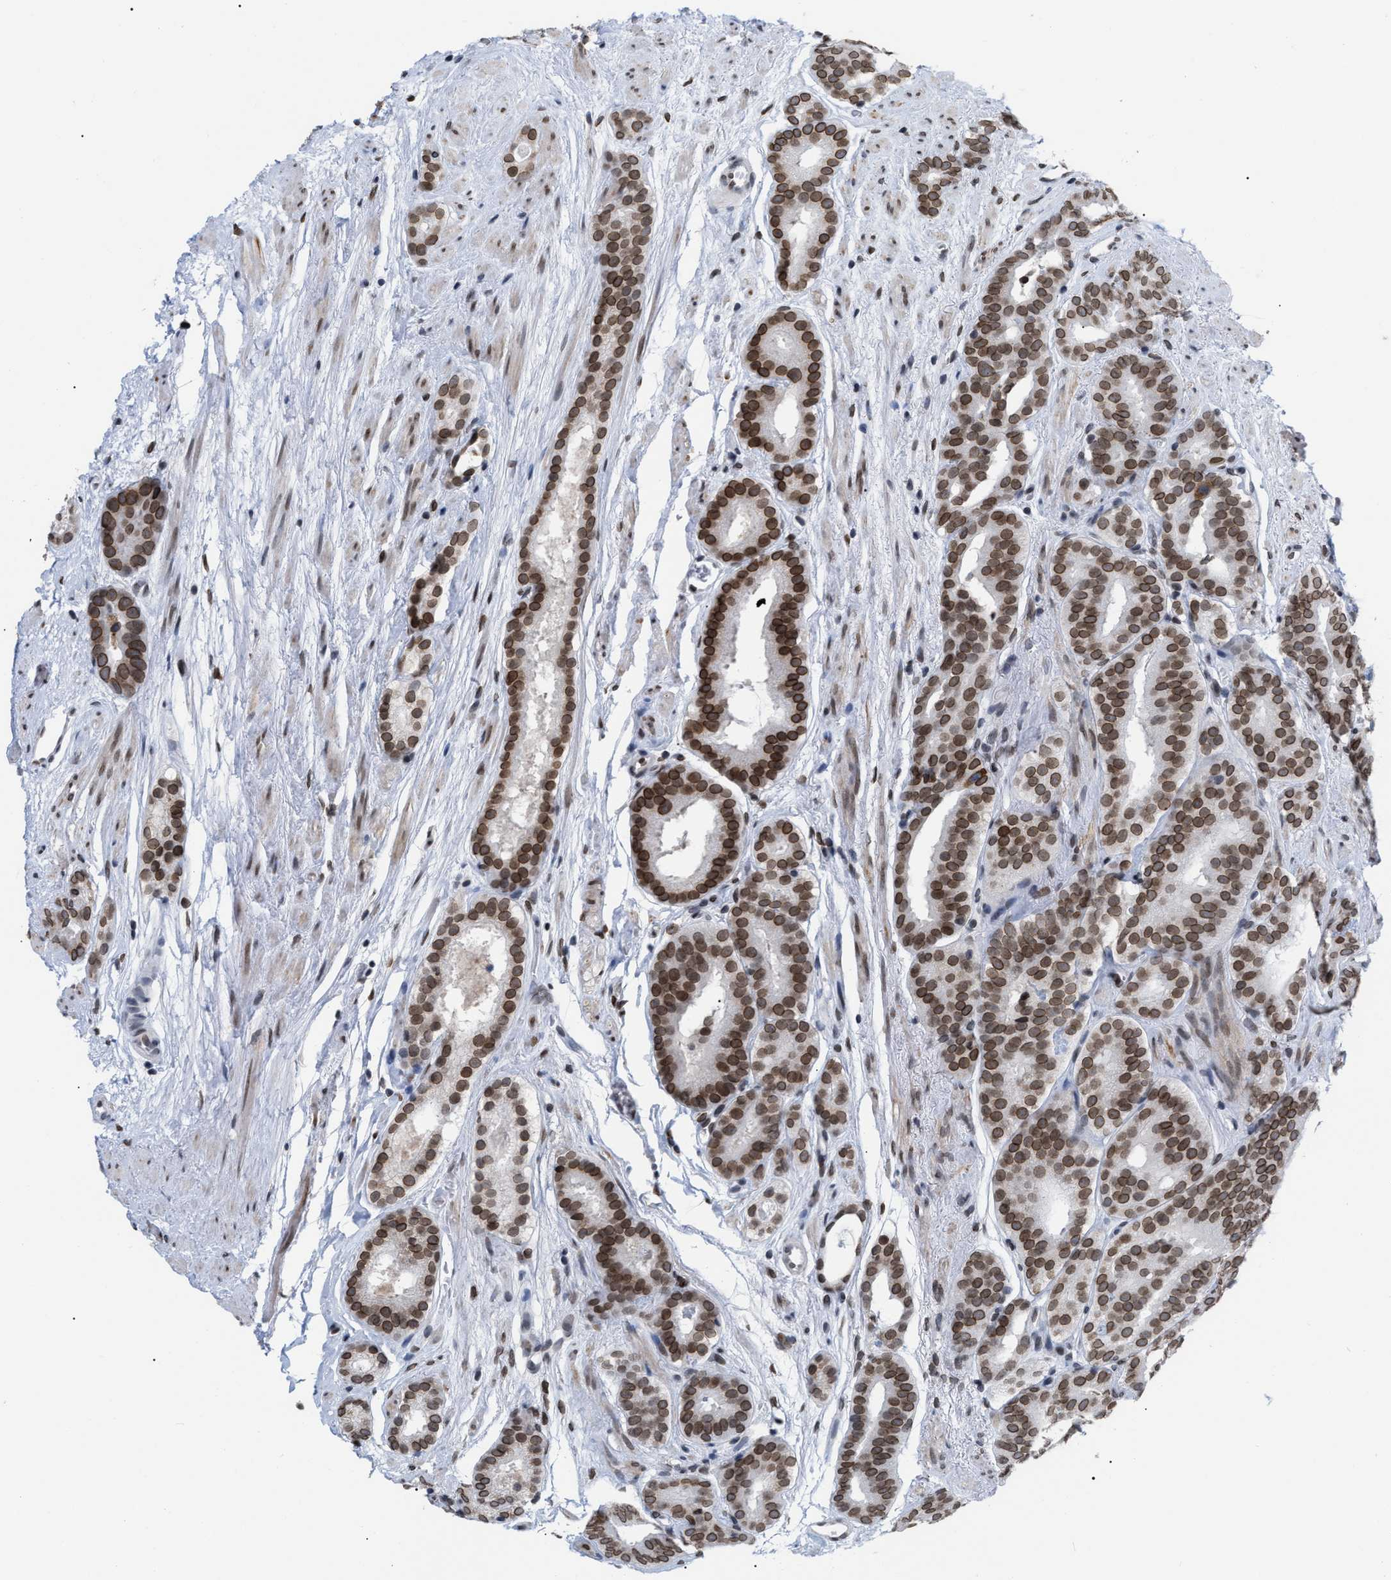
{"staining": {"intensity": "moderate", "quantity": ">75%", "location": "cytoplasmic/membranous,nuclear"}, "tissue": "prostate cancer", "cell_type": "Tumor cells", "image_type": "cancer", "snomed": [{"axis": "morphology", "description": "Adenocarcinoma, Low grade"}, {"axis": "topography", "description": "Prostate"}], "caption": "The immunohistochemical stain shows moderate cytoplasmic/membranous and nuclear expression in tumor cells of prostate cancer tissue.", "gene": "TPR", "patient": {"sex": "male", "age": 69}}